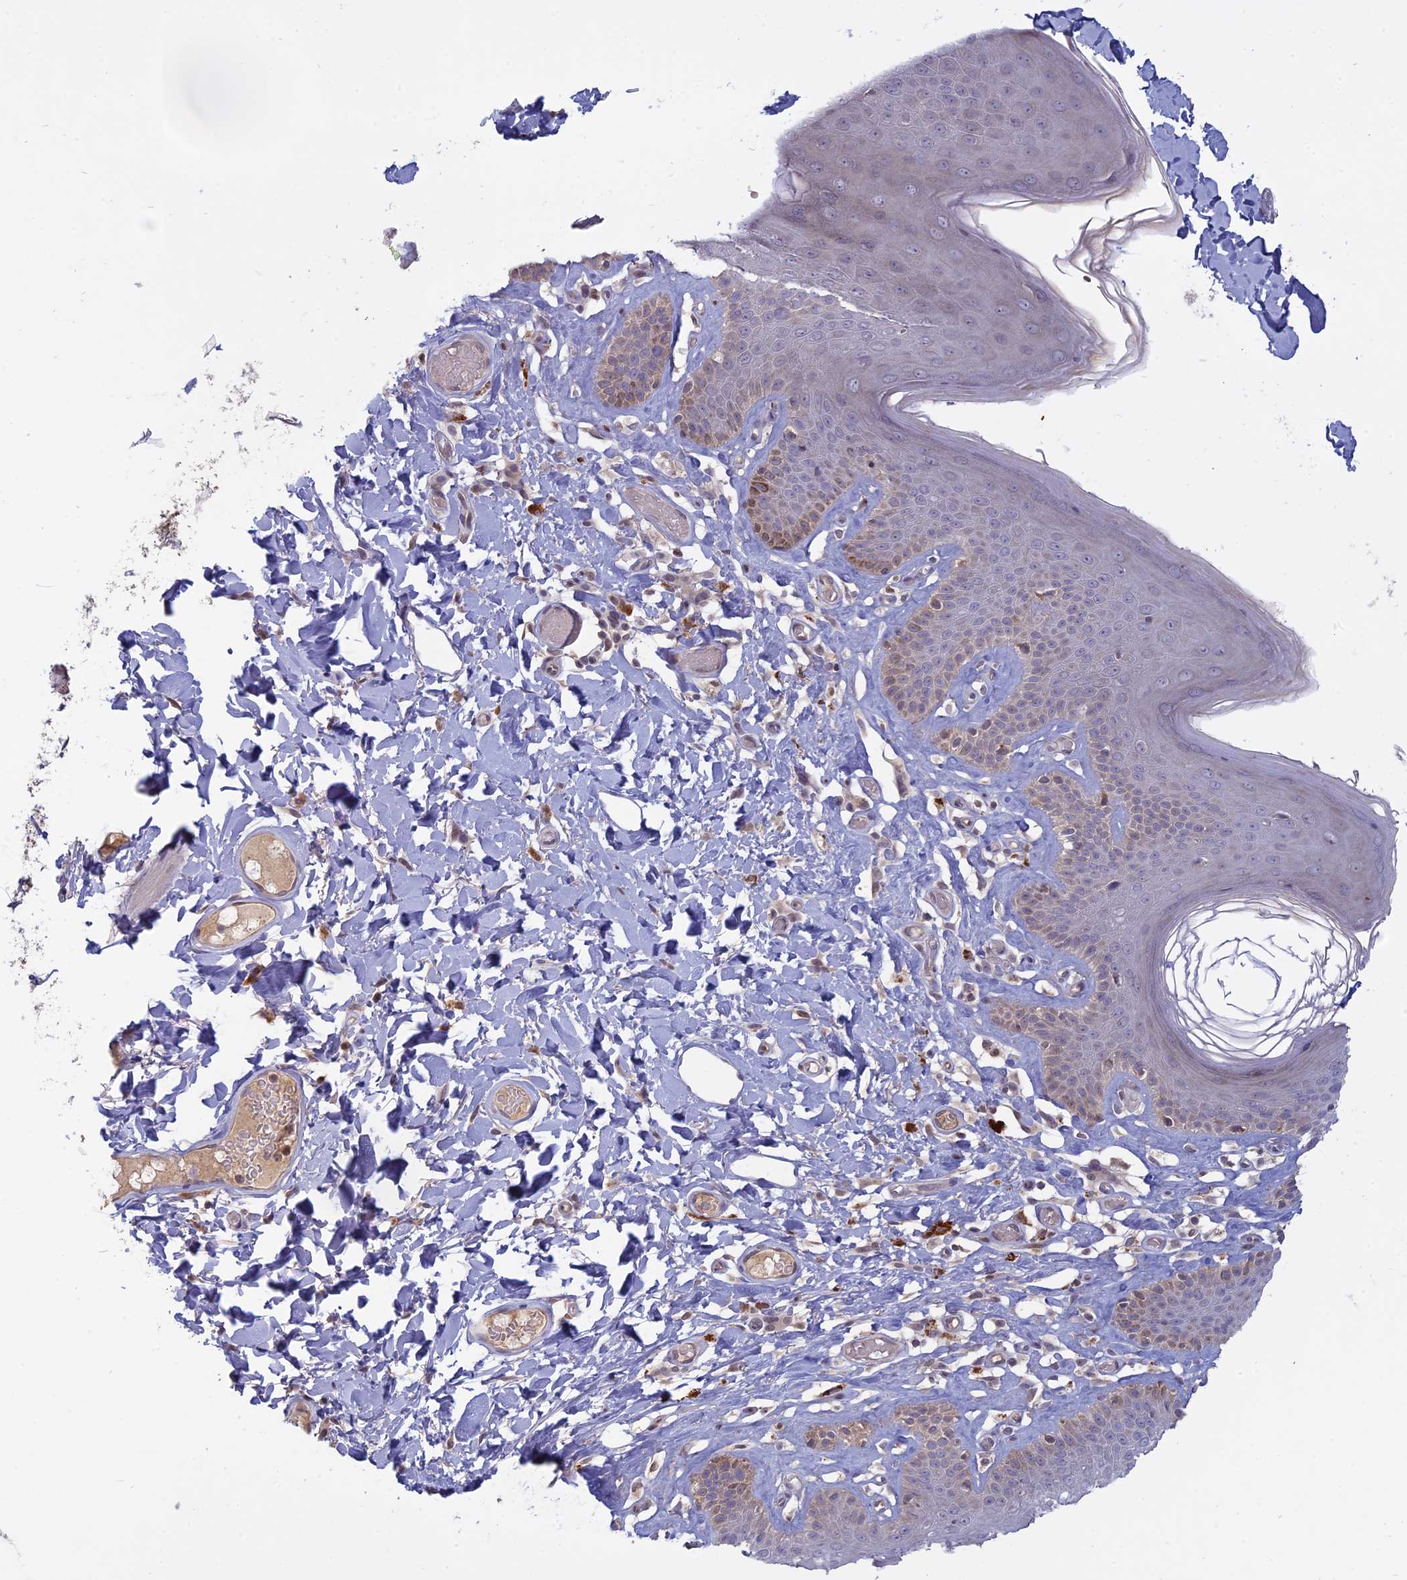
{"staining": {"intensity": "moderate", "quantity": "<25%", "location": "cytoplasmic/membranous"}, "tissue": "skin", "cell_type": "Epidermal cells", "image_type": "normal", "snomed": [{"axis": "morphology", "description": "Normal tissue, NOS"}, {"axis": "topography", "description": "Vulva"}], "caption": "Immunohistochemistry (IHC) of benign human skin displays low levels of moderate cytoplasmic/membranous expression in about <25% of epidermal cells. (IHC, brightfield microscopy, high magnification).", "gene": "TMEM208", "patient": {"sex": "female", "age": 73}}